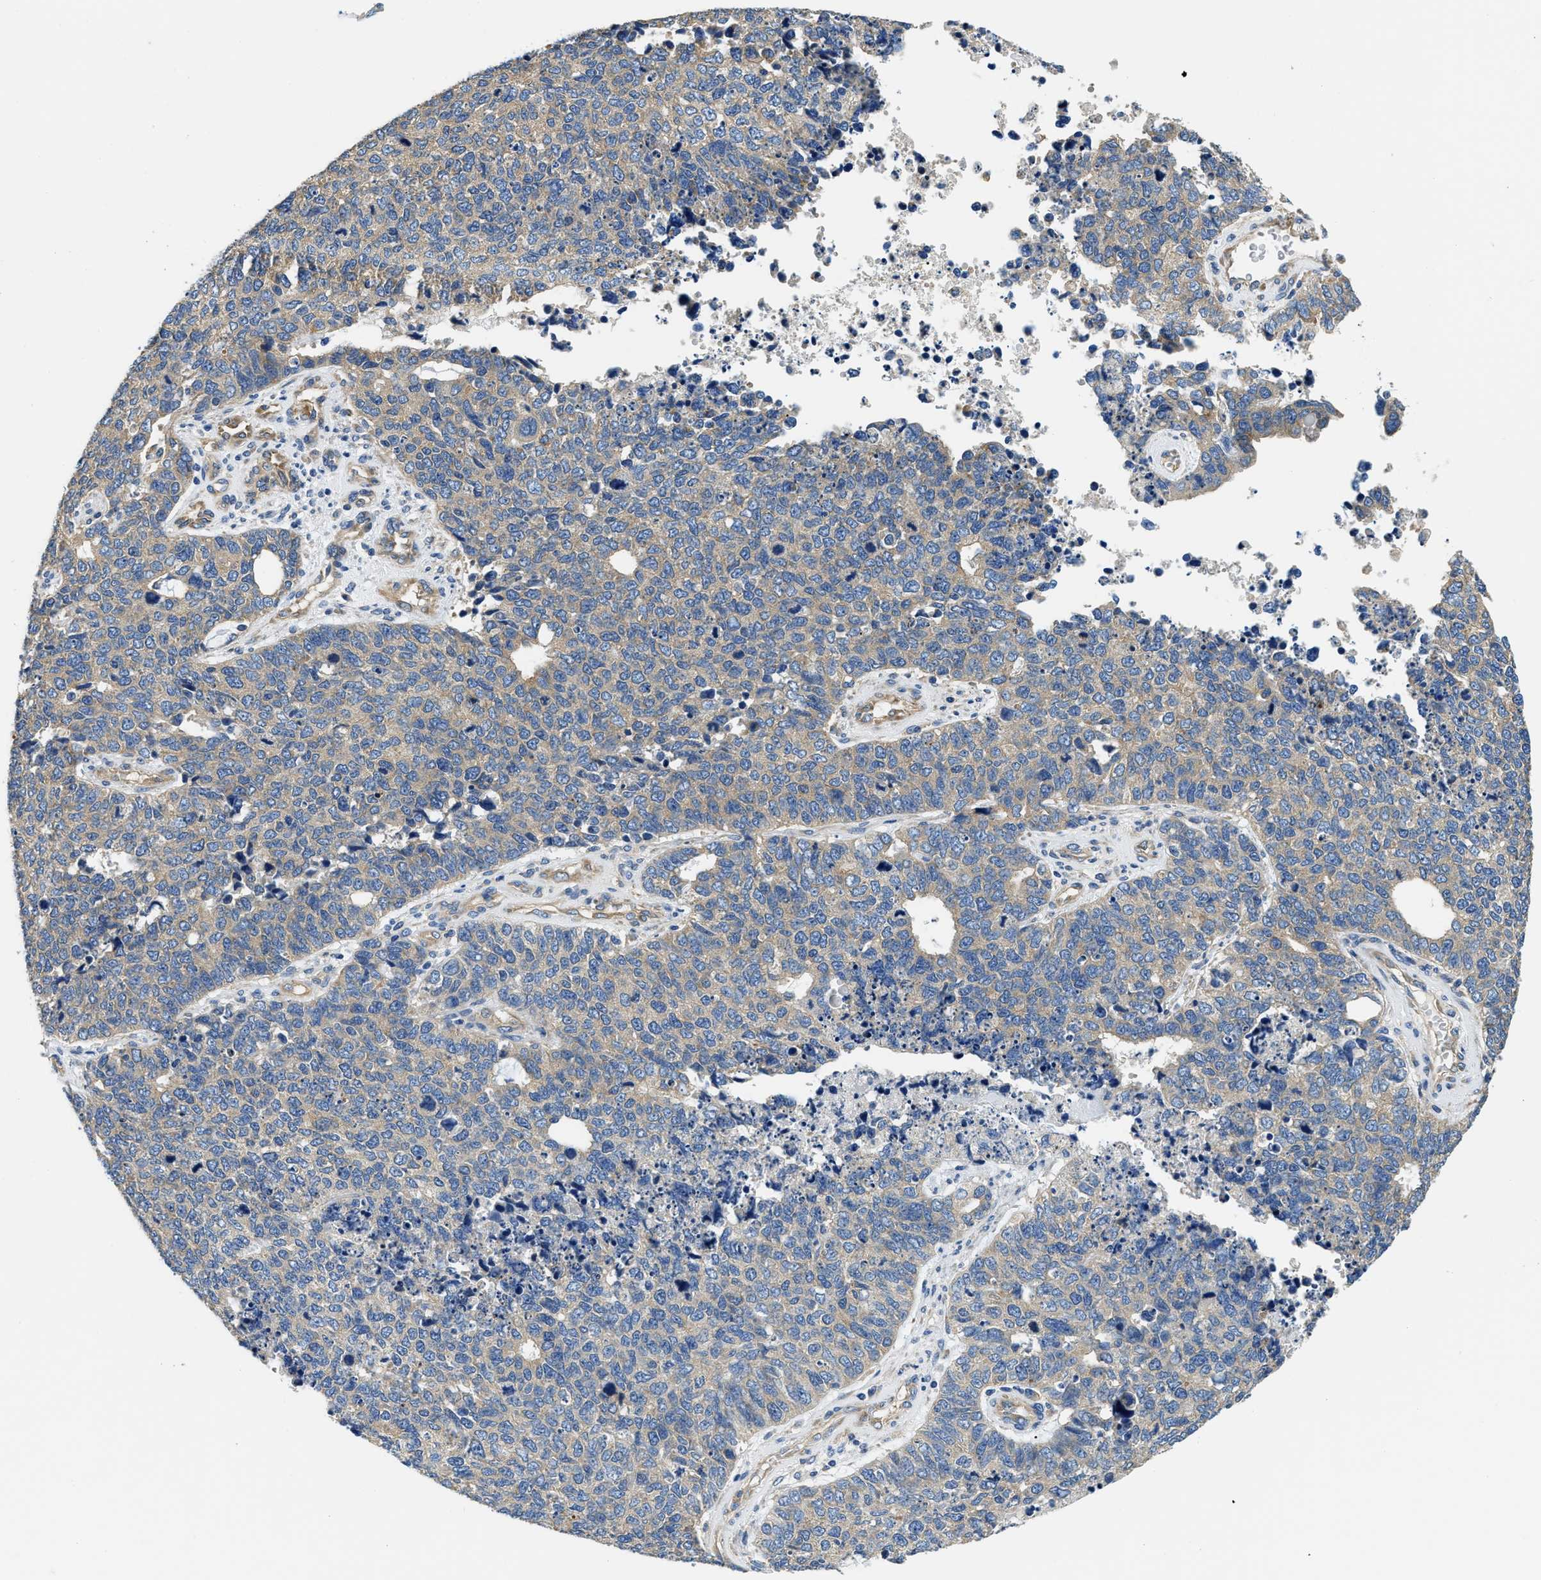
{"staining": {"intensity": "weak", "quantity": ">75%", "location": "cytoplasmic/membranous"}, "tissue": "cervical cancer", "cell_type": "Tumor cells", "image_type": "cancer", "snomed": [{"axis": "morphology", "description": "Squamous cell carcinoma, NOS"}, {"axis": "topography", "description": "Cervix"}], "caption": "The histopathology image exhibits staining of cervical squamous cell carcinoma, revealing weak cytoplasmic/membranous protein positivity (brown color) within tumor cells.", "gene": "CSDE1", "patient": {"sex": "female", "age": 63}}